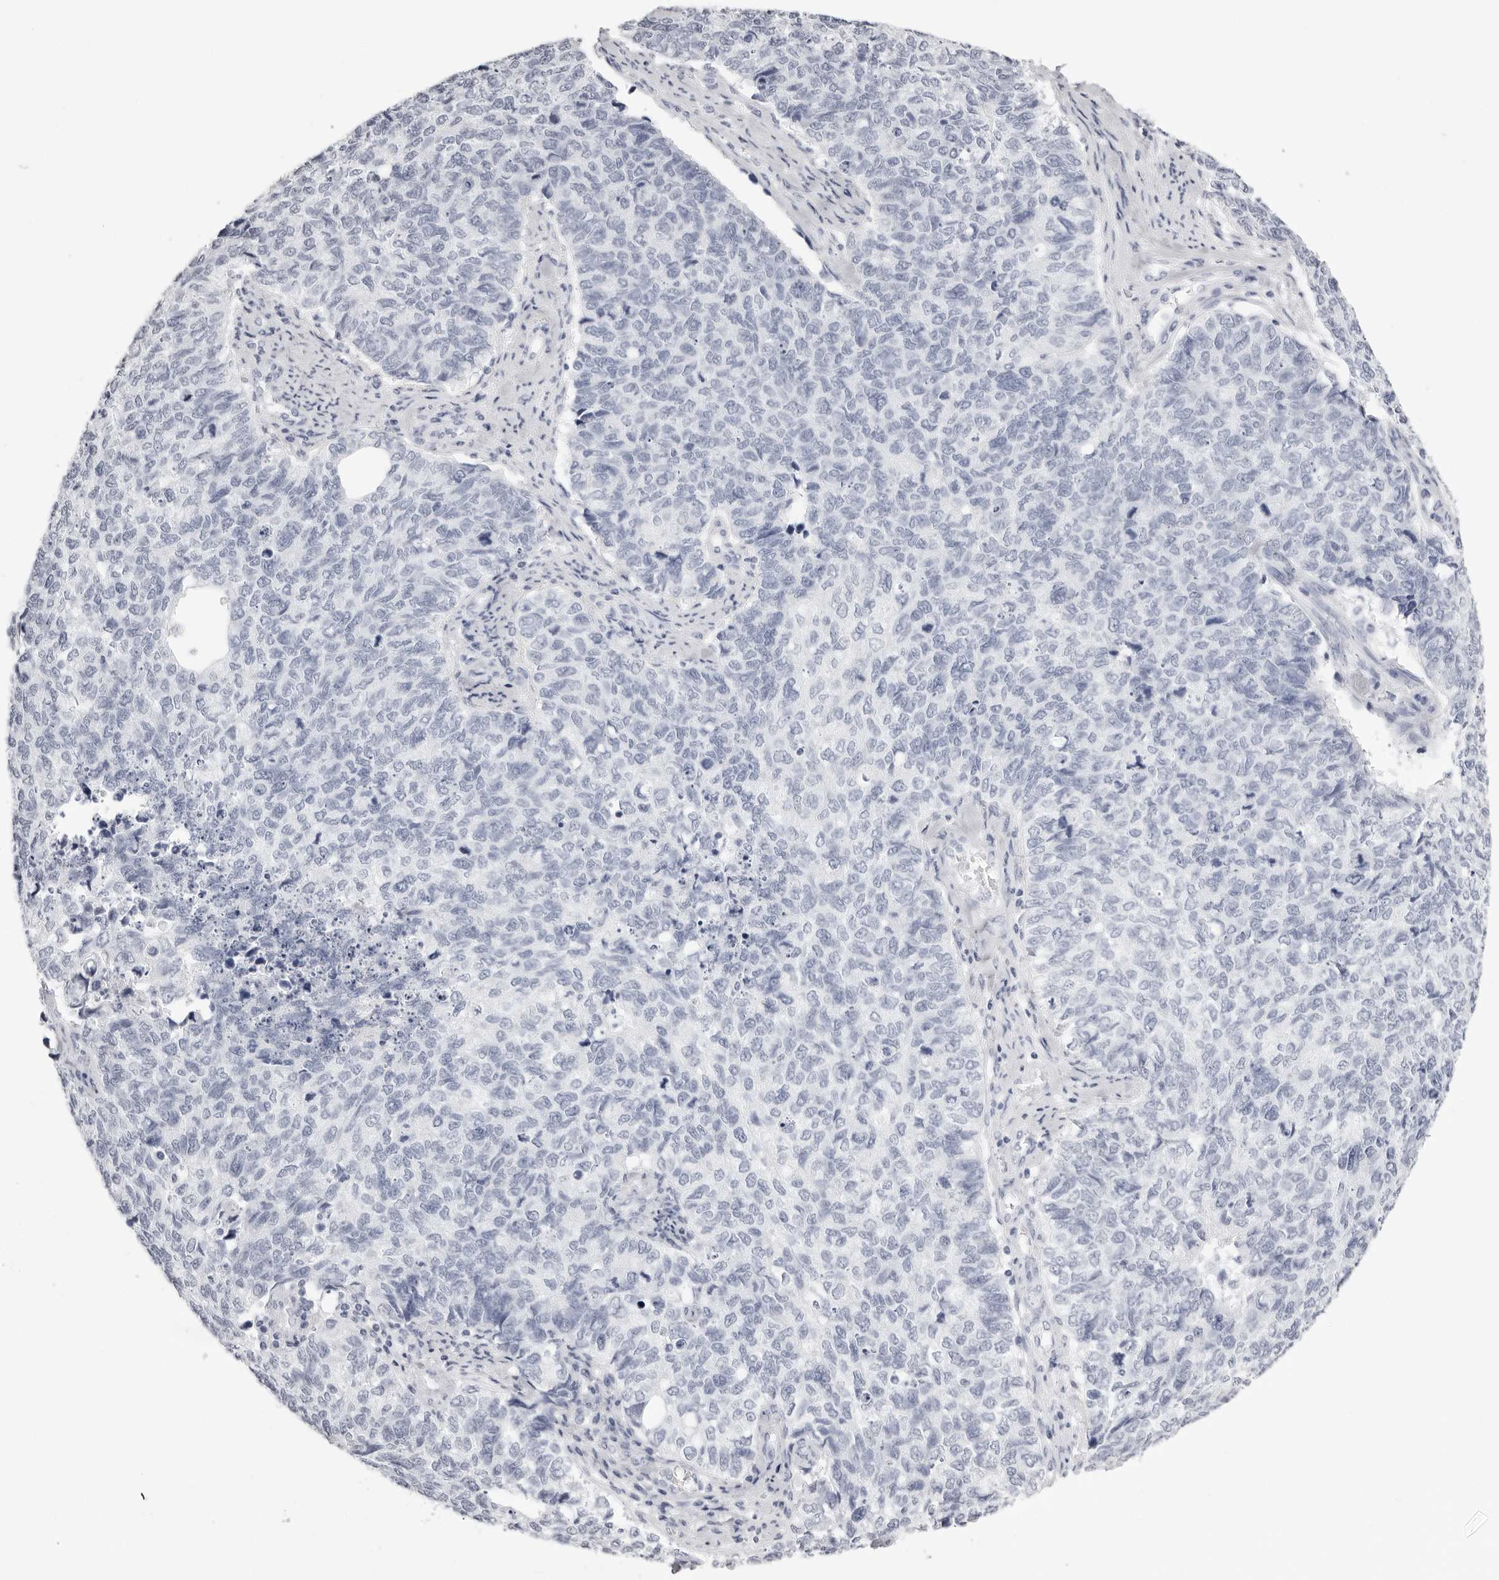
{"staining": {"intensity": "negative", "quantity": "none", "location": "none"}, "tissue": "cervical cancer", "cell_type": "Tumor cells", "image_type": "cancer", "snomed": [{"axis": "morphology", "description": "Squamous cell carcinoma, NOS"}, {"axis": "topography", "description": "Cervix"}], "caption": "DAB immunohistochemical staining of cervical cancer demonstrates no significant staining in tumor cells. (DAB IHC visualized using brightfield microscopy, high magnification).", "gene": "RHO", "patient": {"sex": "female", "age": 63}}